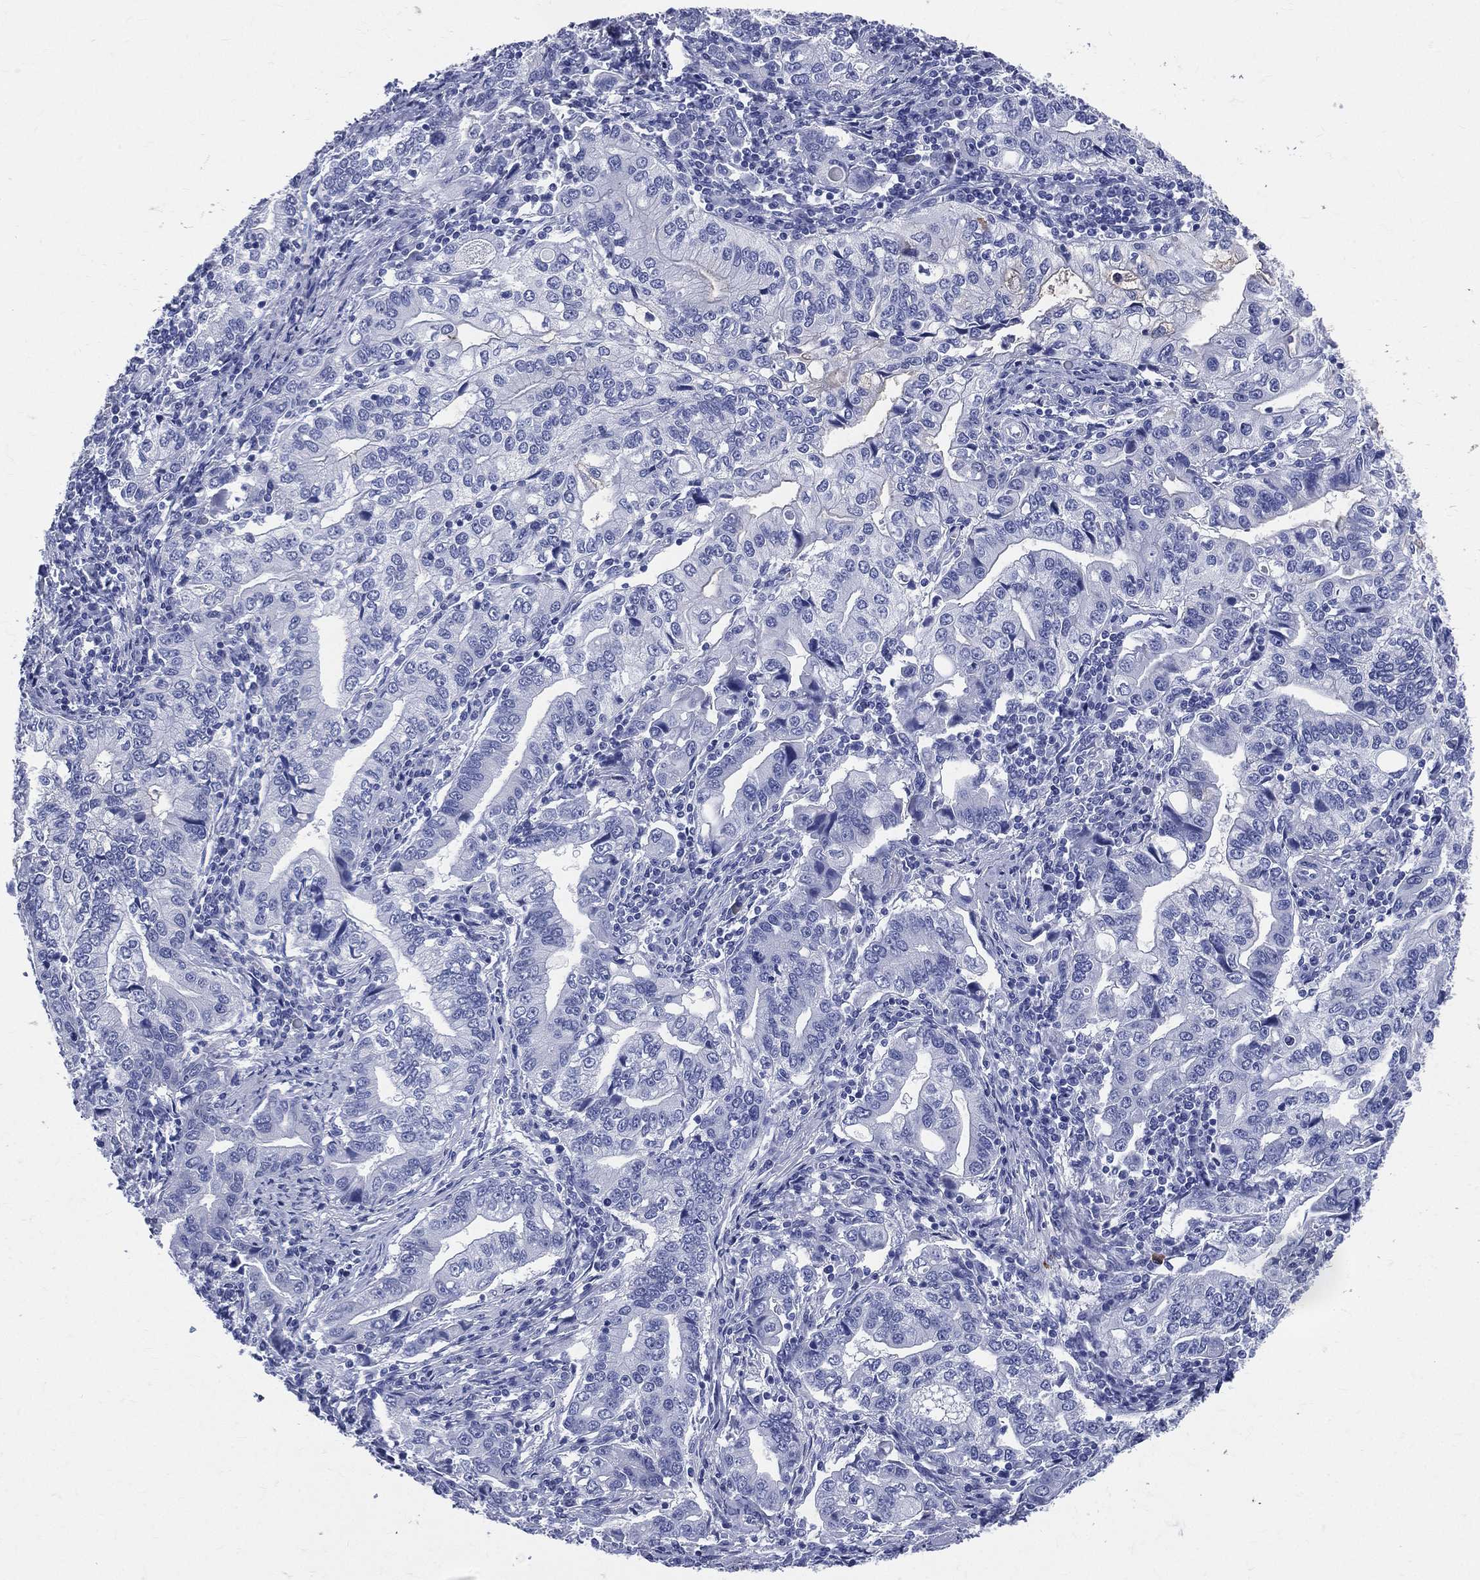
{"staining": {"intensity": "negative", "quantity": "none", "location": "none"}, "tissue": "stomach cancer", "cell_type": "Tumor cells", "image_type": "cancer", "snomed": [{"axis": "morphology", "description": "Adenocarcinoma, NOS"}, {"axis": "topography", "description": "Stomach, lower"}], "caption": "Immunohistochemistry photomicrograph of stomach cancer stained for a protein (brown), which displays no expression in tumor cells.", "gene": "SYP", "patient": {"sex": "female", "age": 72}}